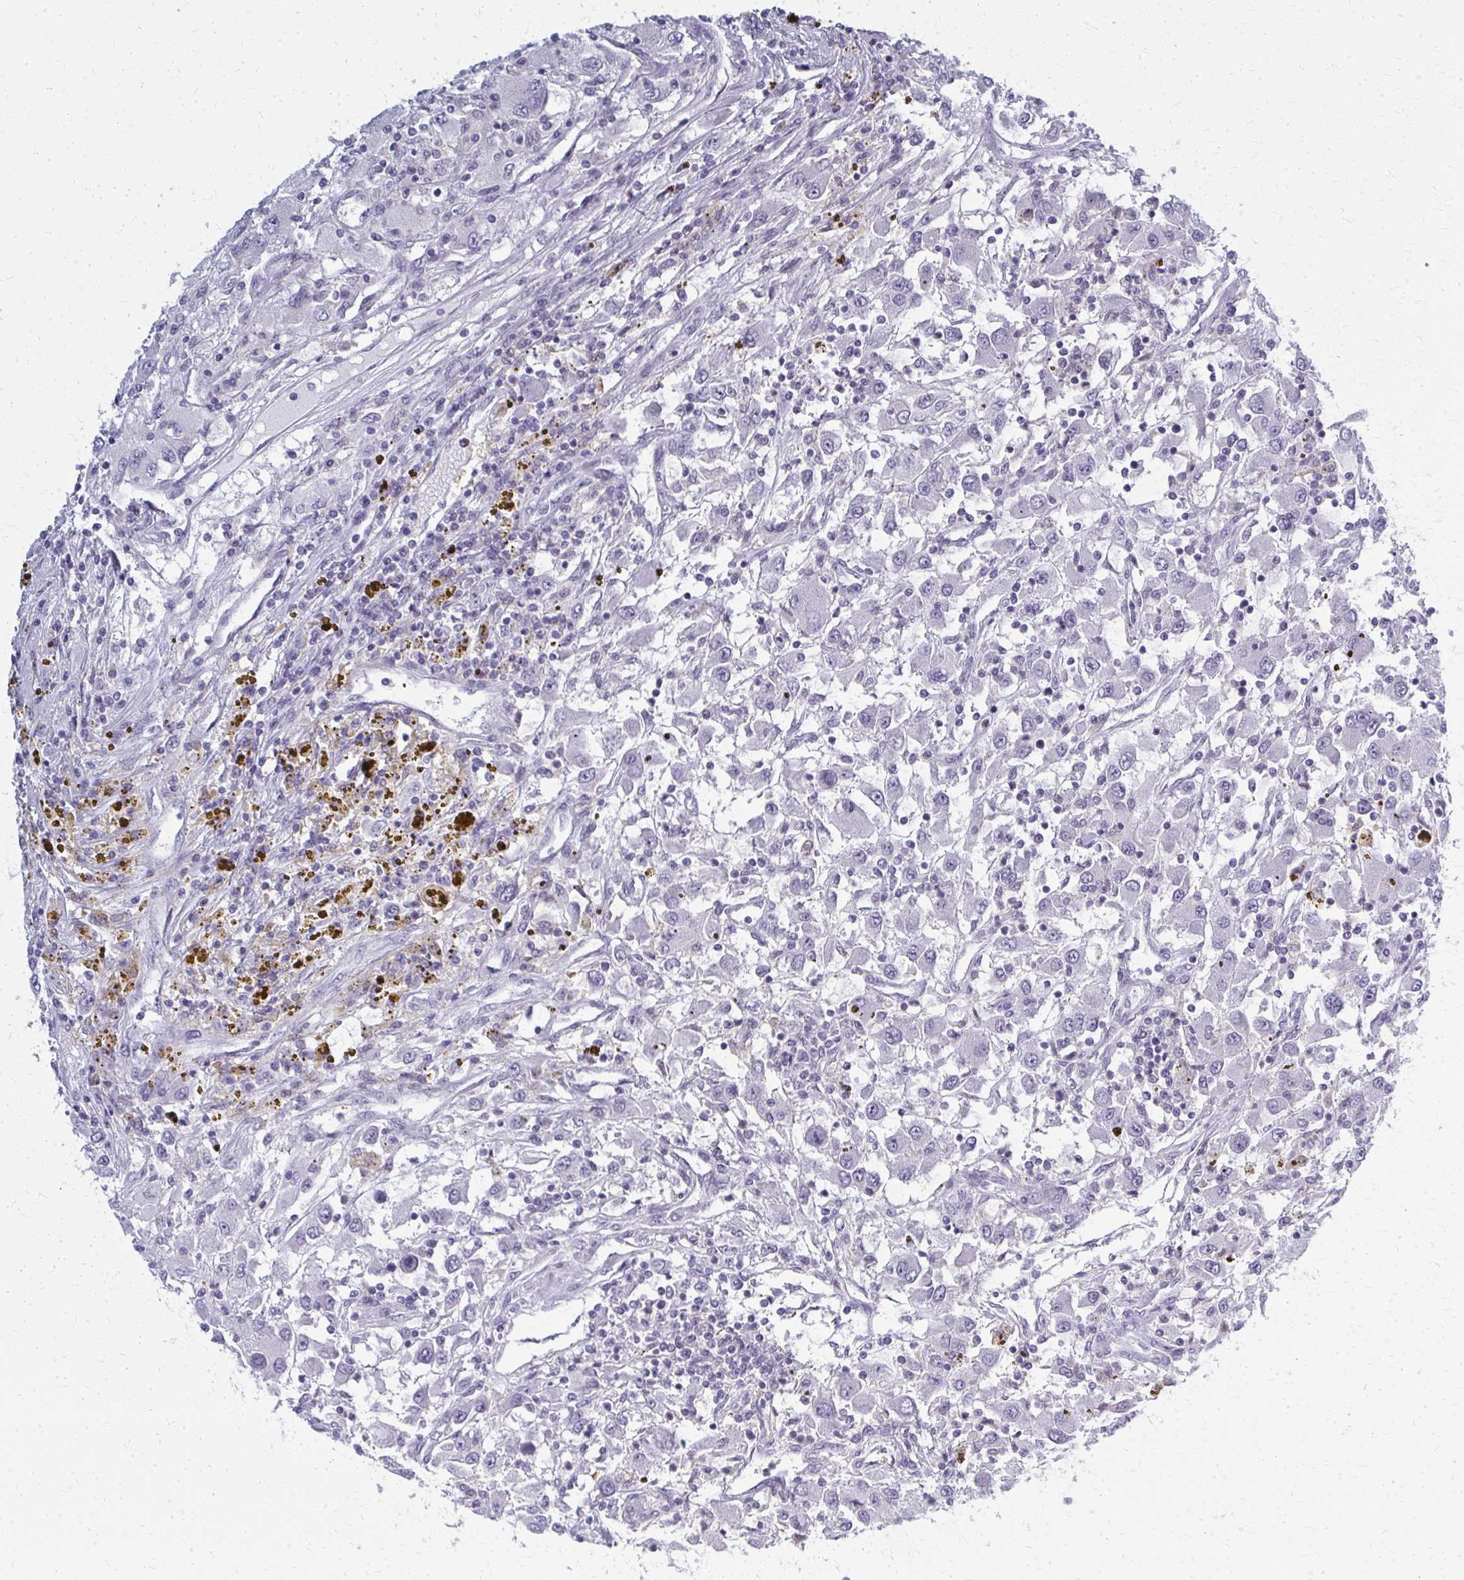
{"staining": {"intensity": "negative", "quantity": "none", "location": "none"}, "tissue": "renal cancer", "cell_type": "Tumor cells", "image_type": "cancer", "snomed": [{"axis": "morphology", "description": "Adenocarcinoma, NOS"}, {"axis": "topography", "description": "Kidney"}], "caption": "DAB (3,3'-diaminobenzidine) immunohistochemical staining of renal cancer (adenocarcinoma) demonstrates no significant expression in tumor cells.", "gene": "CASQ2", "patient": {"sex": "female", "age": 67}}